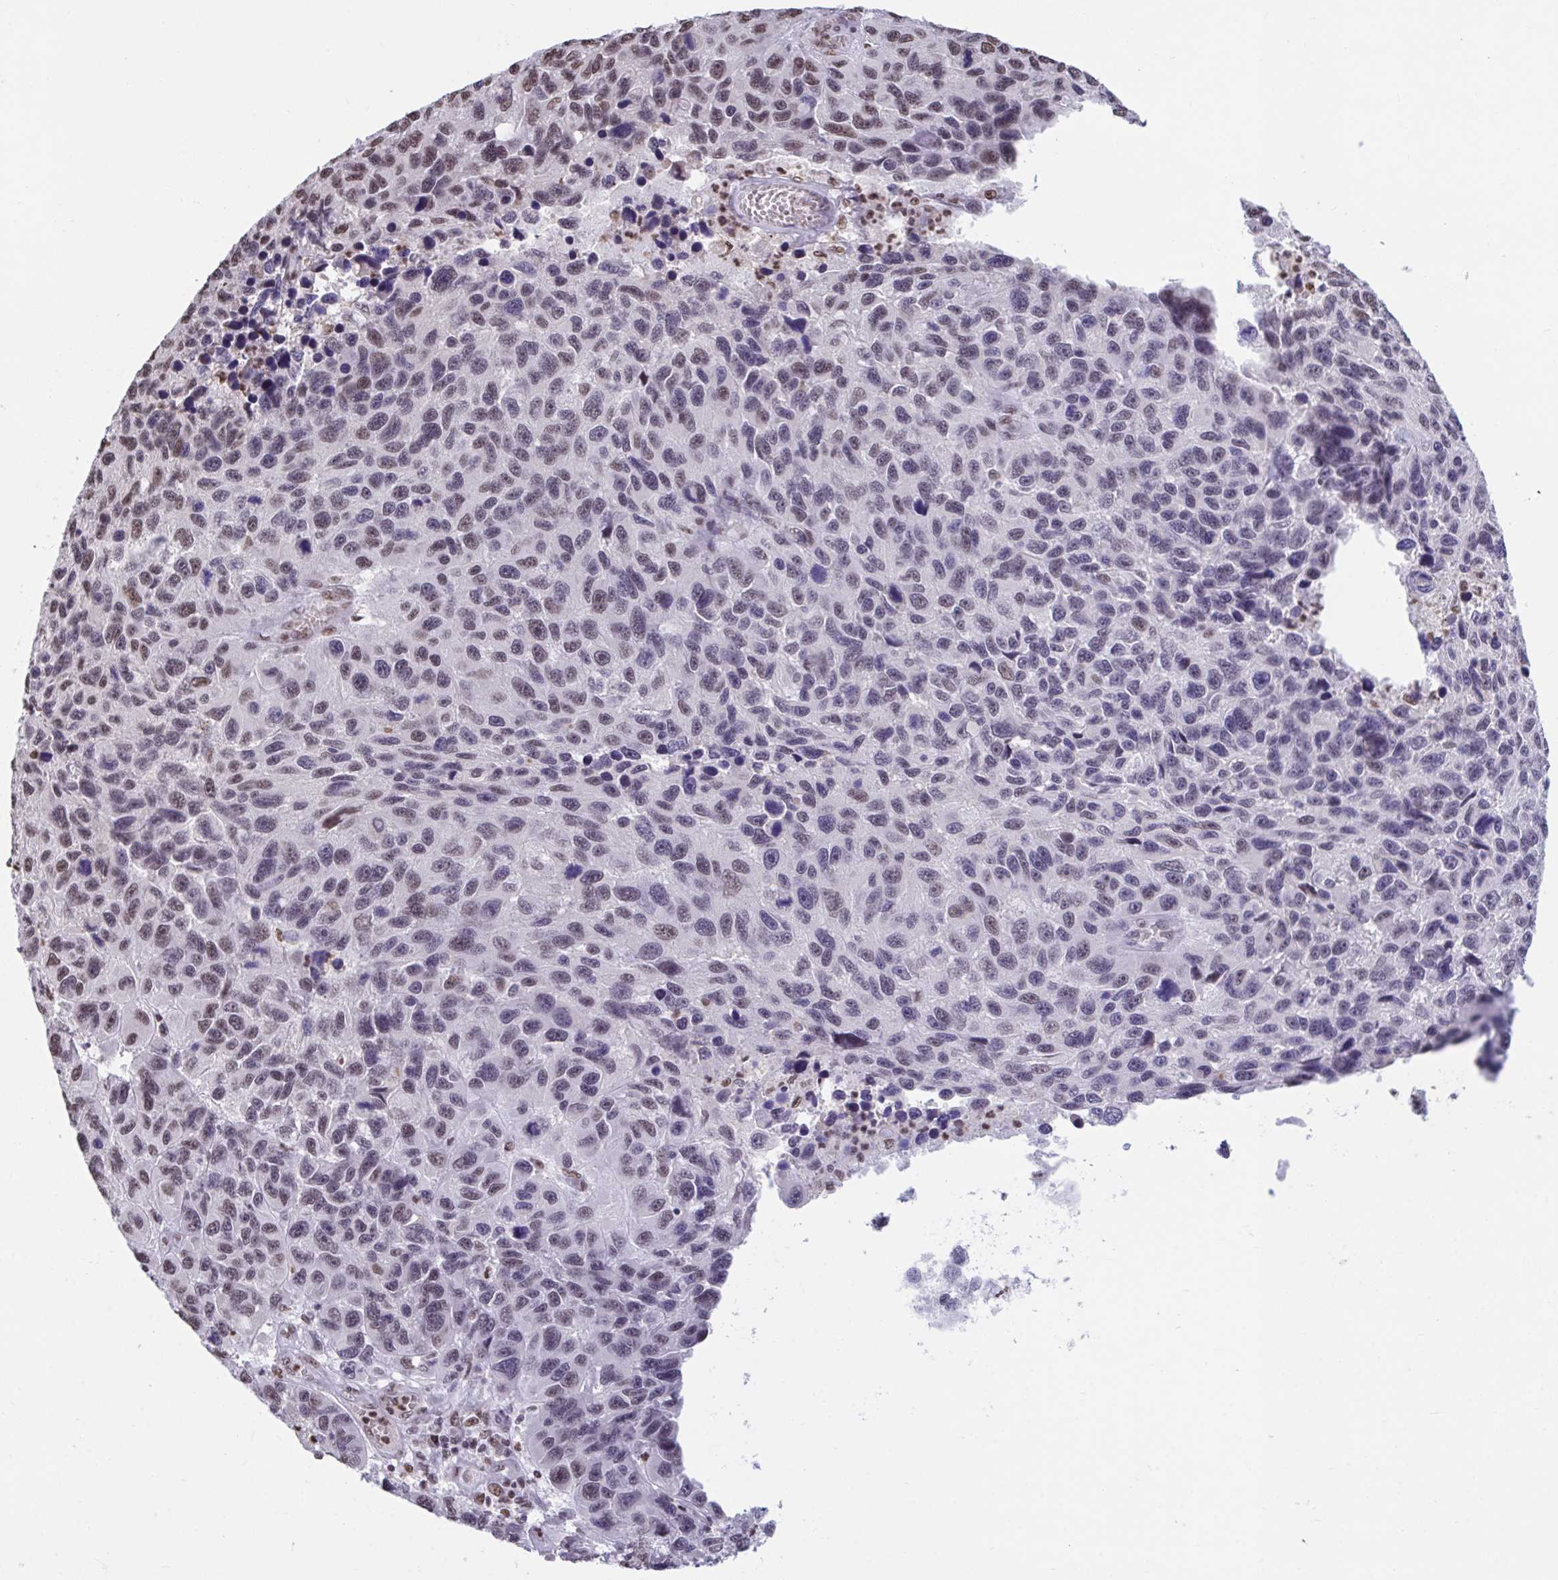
{"staining": {"intensity": "moderate", "quantity": "25%-75%", "location": "nuclear"}, "tissue": "melanoma", "cell_type": "Tumor cells", "image_type": "cancer", "snomed": [{"axis": "morphology", "description": "Malignant melanoma, NOS"}, {"axis": "topography", "description": "Skin"}], "caption": "High-power microscopy captured an immunohistochemistry (IHC) histopathology image of melanoma, revealing moderate nuclear positivity in approximately 25%-75% of tumor cells. The staining was performed using DAB, with brown indicating positive protein expression. Nuclei are stained blue with hematoxylin.", "gene": "HNRNPDL", "patient": {"sex": "male", "age": 53}}